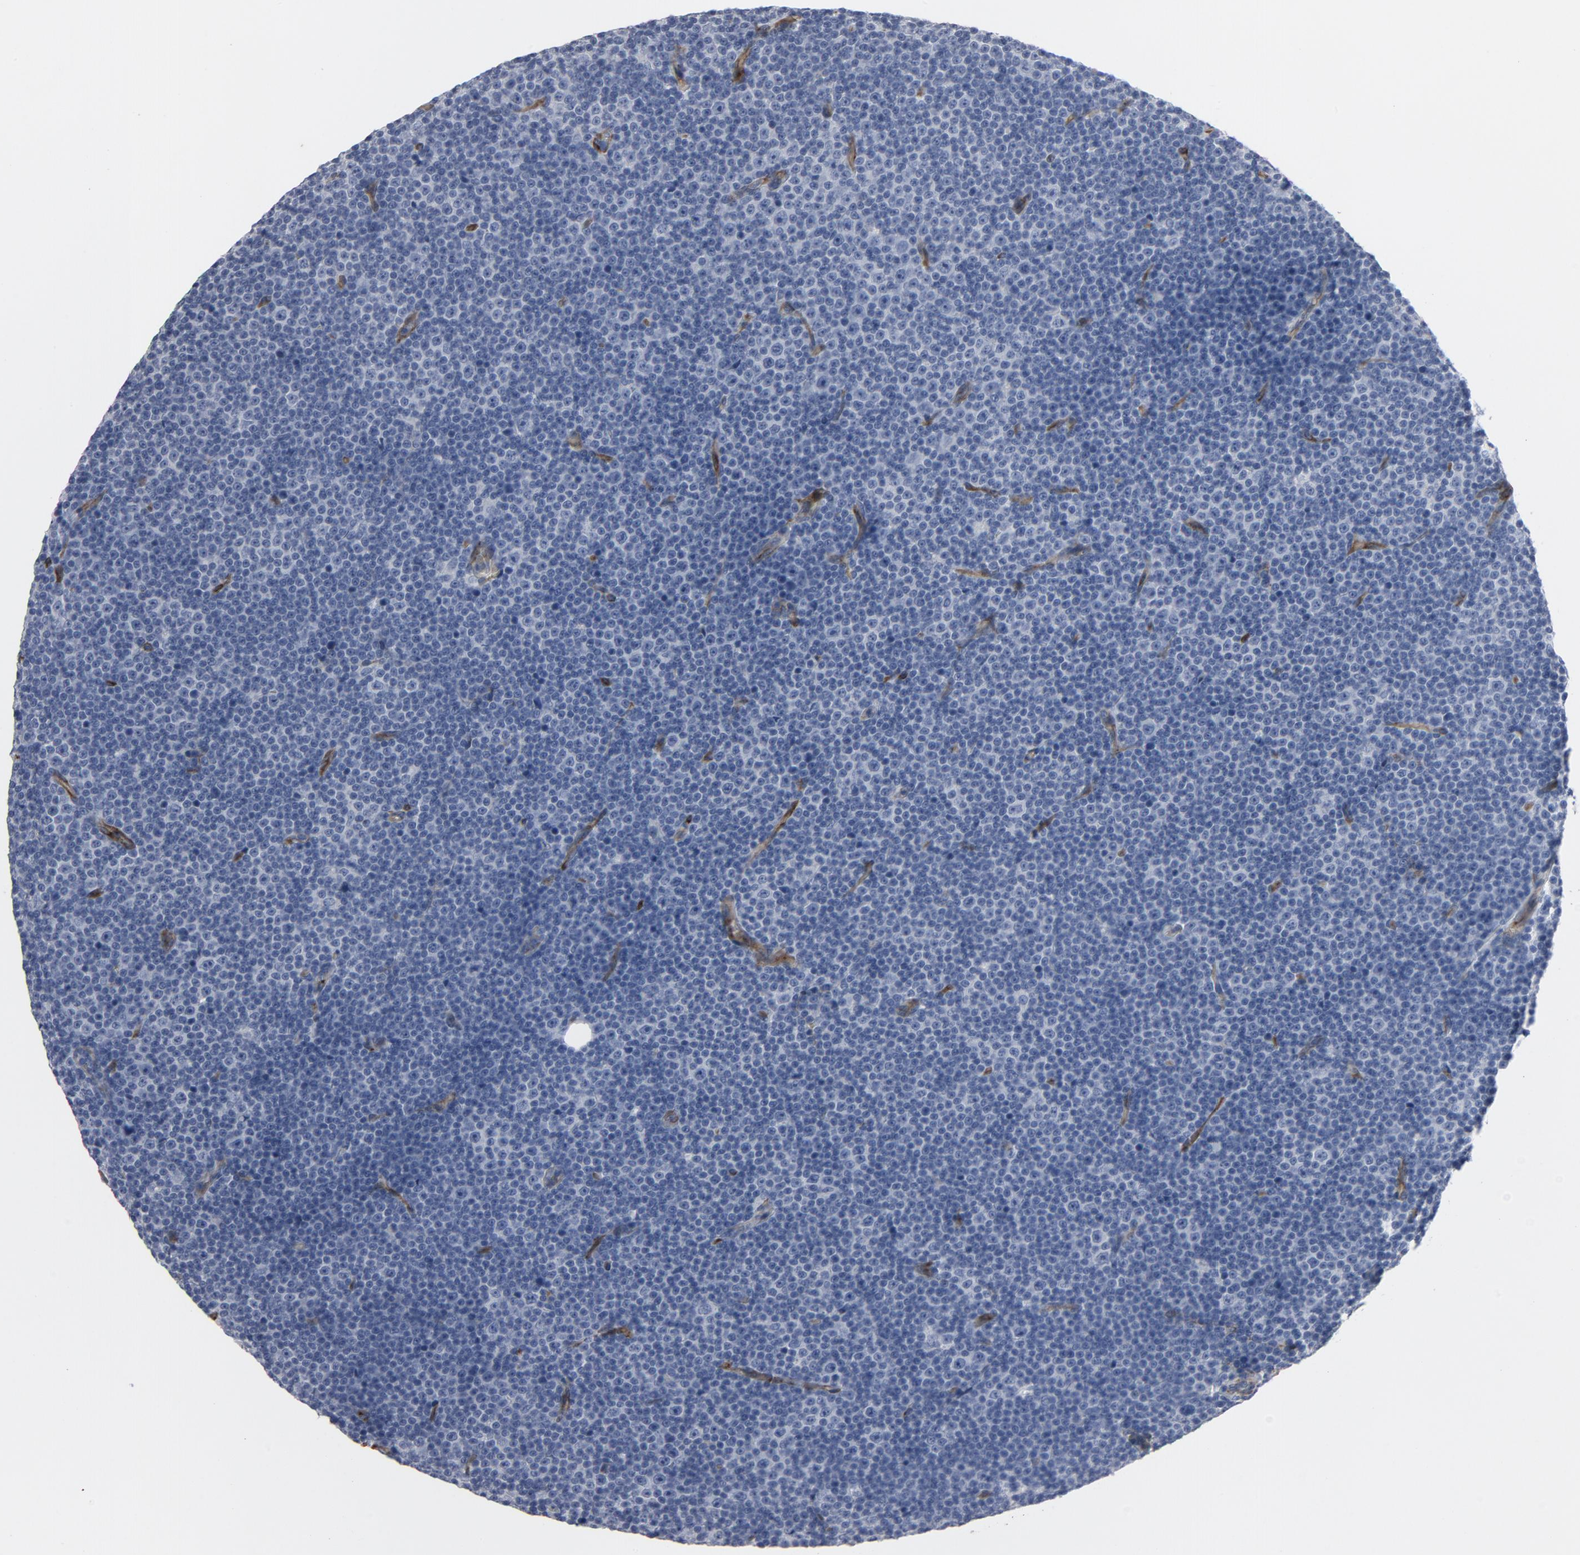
{"staining": {"intensity": "negative", "quantity": "none", "location": "none"}, "tissue": "lymphoma", "cell_type": "Tumor cells", "image_type": "cancer", "snomed": [{"axis": "morphology", "description": "Malignant lymphoma, non-Hodgkin's type, Low grade"}, {"axis": "topography", "description": "Lymph node"}], "caption": "Tumor cells are negative for brown protein staining in lymphoma.", "gene": "KDR", "patient": {"sex": "female", "age": 67}}